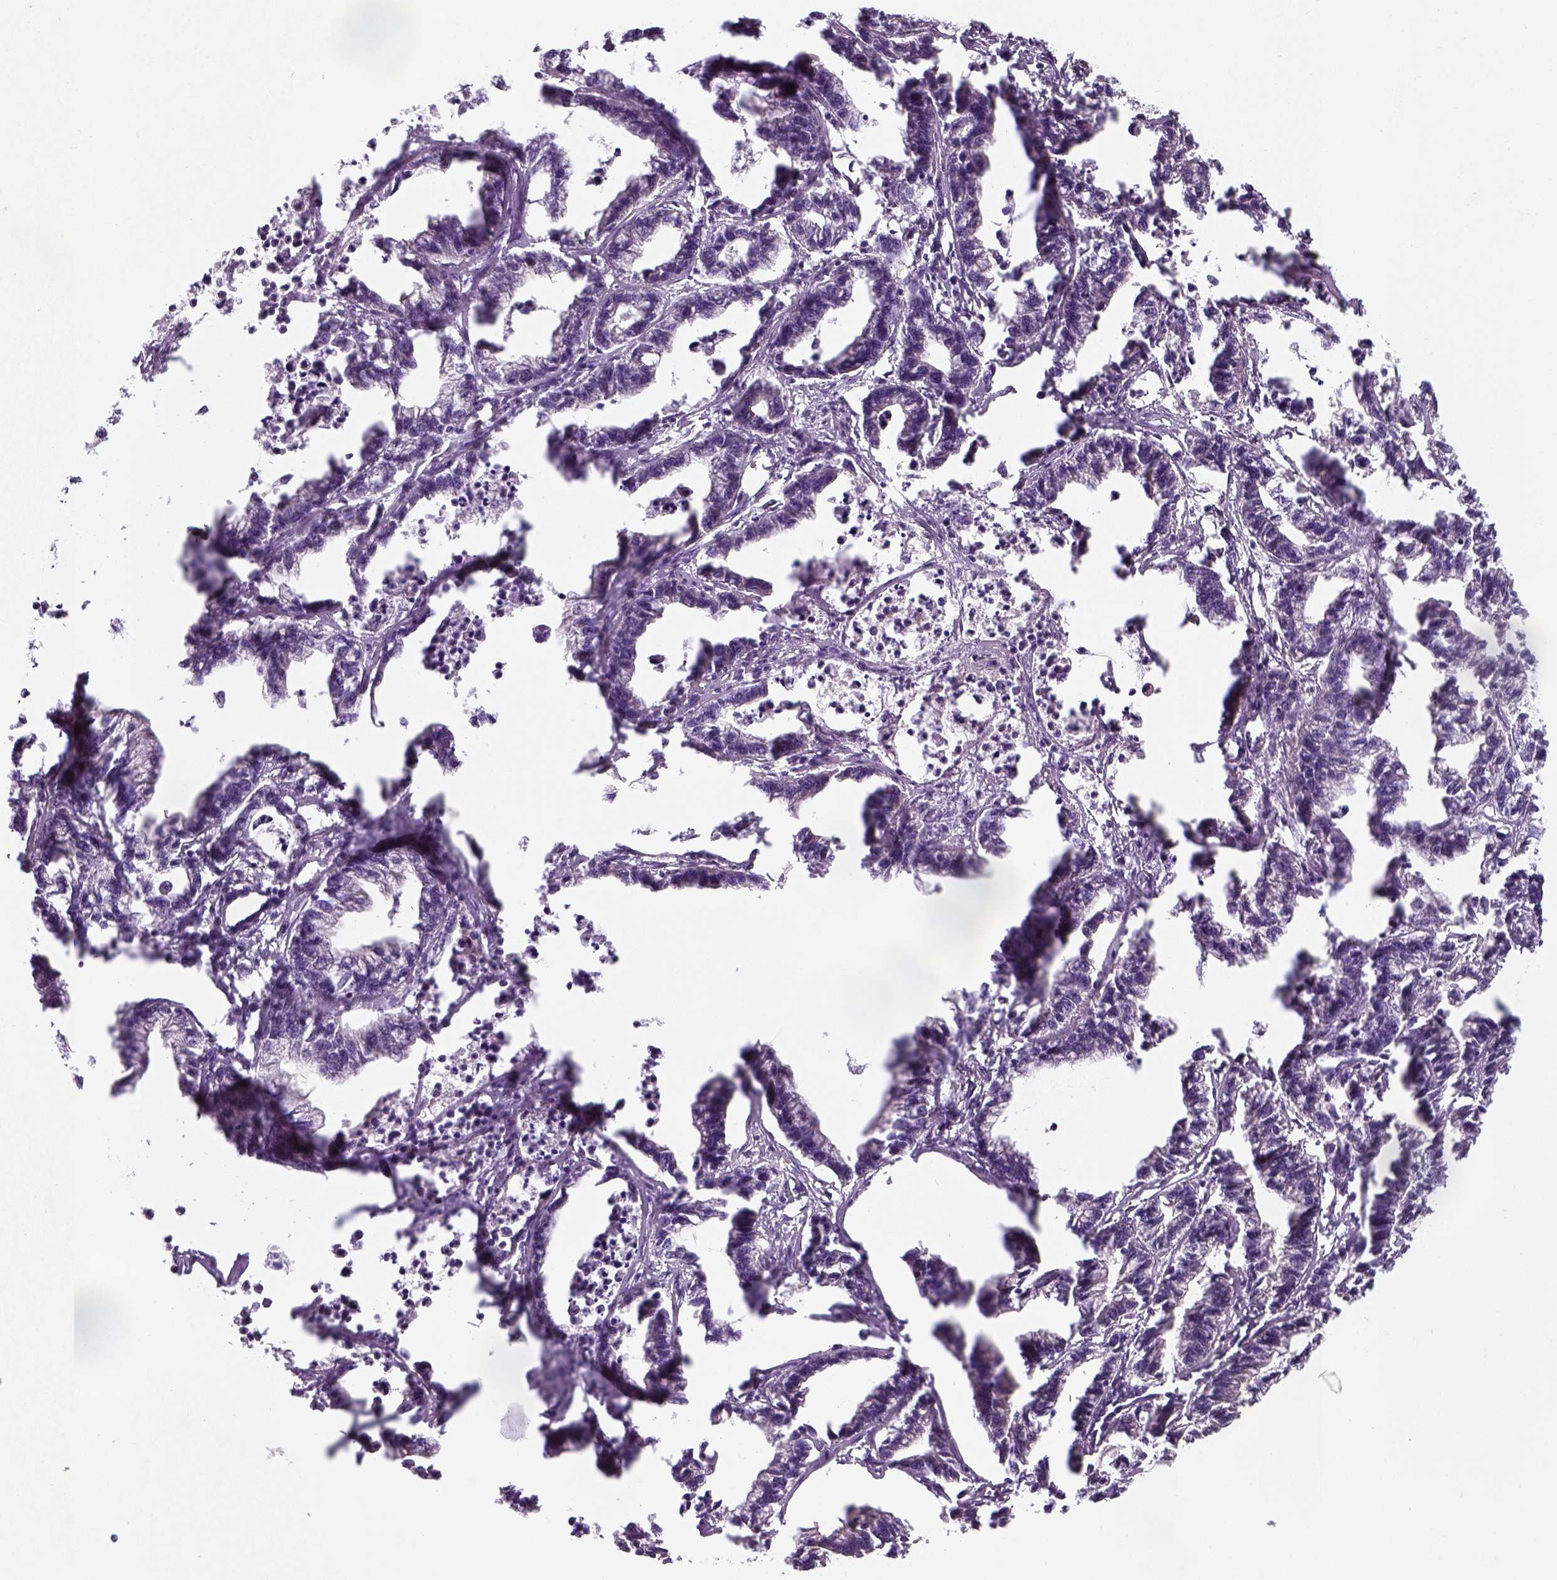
{"staining": {"intensity": "negative", "quantity": "none", "location": "none"}, "tissue": "stomach cancer", "cell_type": "Tumor cells", "image_type": "cancer", "snomed": [{"axis": "morphology", "description": "Adenocarcinoma, NOS"}, {"axis": "topography", "description": "Stomach"}], "caption": "High power microscopy histopathology image of an immunohistochemistry image of adenocarcinoma (stomach), revealing no significant positivity in tumor cells. Brightfield microscopy of immunohistochemistry stained with DAB (brown) and hematoxylin (blue), captured at high magnification.", "gene": "C1orf112", "patient": {"sex": "male", "age": 83}}